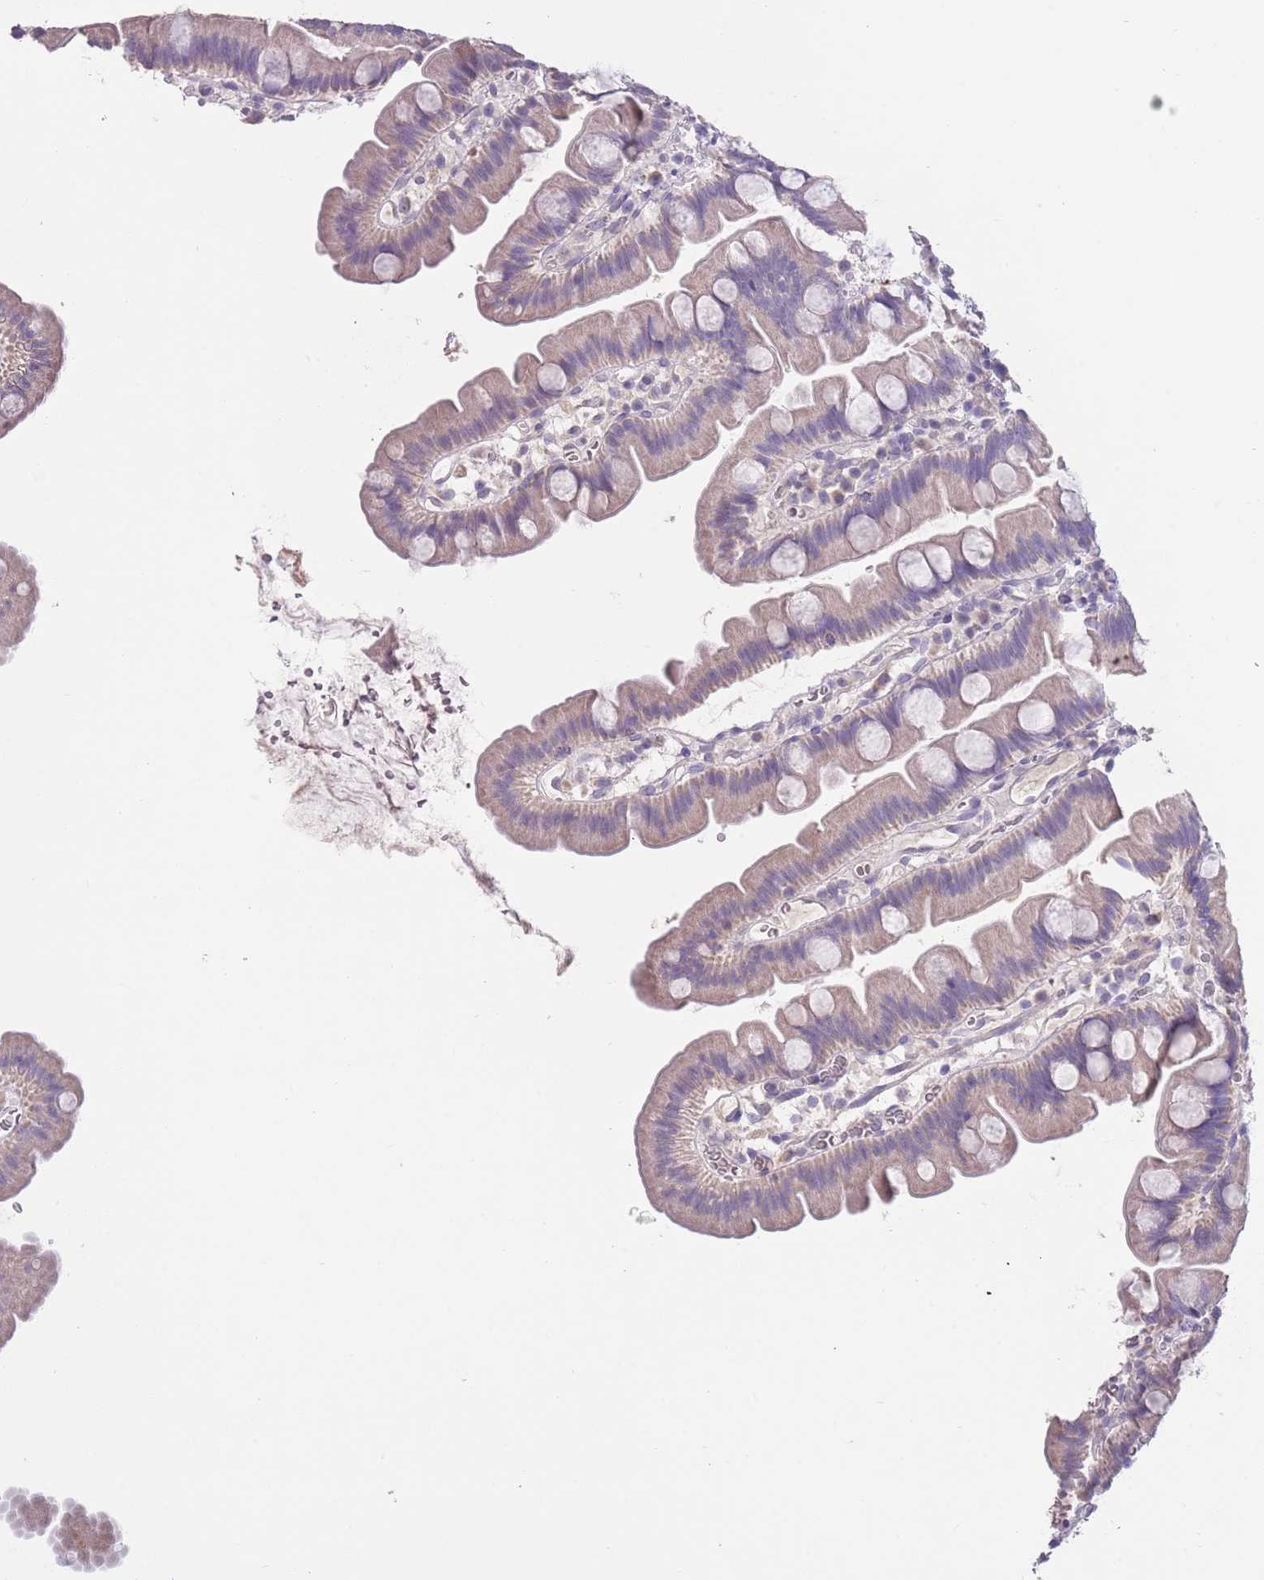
{"staining": {"intensity": "weak", "quantity": "<25%", "location": "cytoplasmic/membranous"}, "tissue": "small intestine", "cell_type": "Glandular cells", "image_type": "normal", "snomed": [{"axis": "morphology", "description": "Normal tissue, NOS"}, {"axis": "topography", "description": "Small intestine"}], "caption": "Glandular cells show no significant protein staining in unremarkable small intestine. (DAB (3,3'-diaminobenzidine) immunohistochemistry (IHC) with hematoxylin counter stain).", "gene": "SLC35E3", "patient": {"sex": "female", "age": 68}}